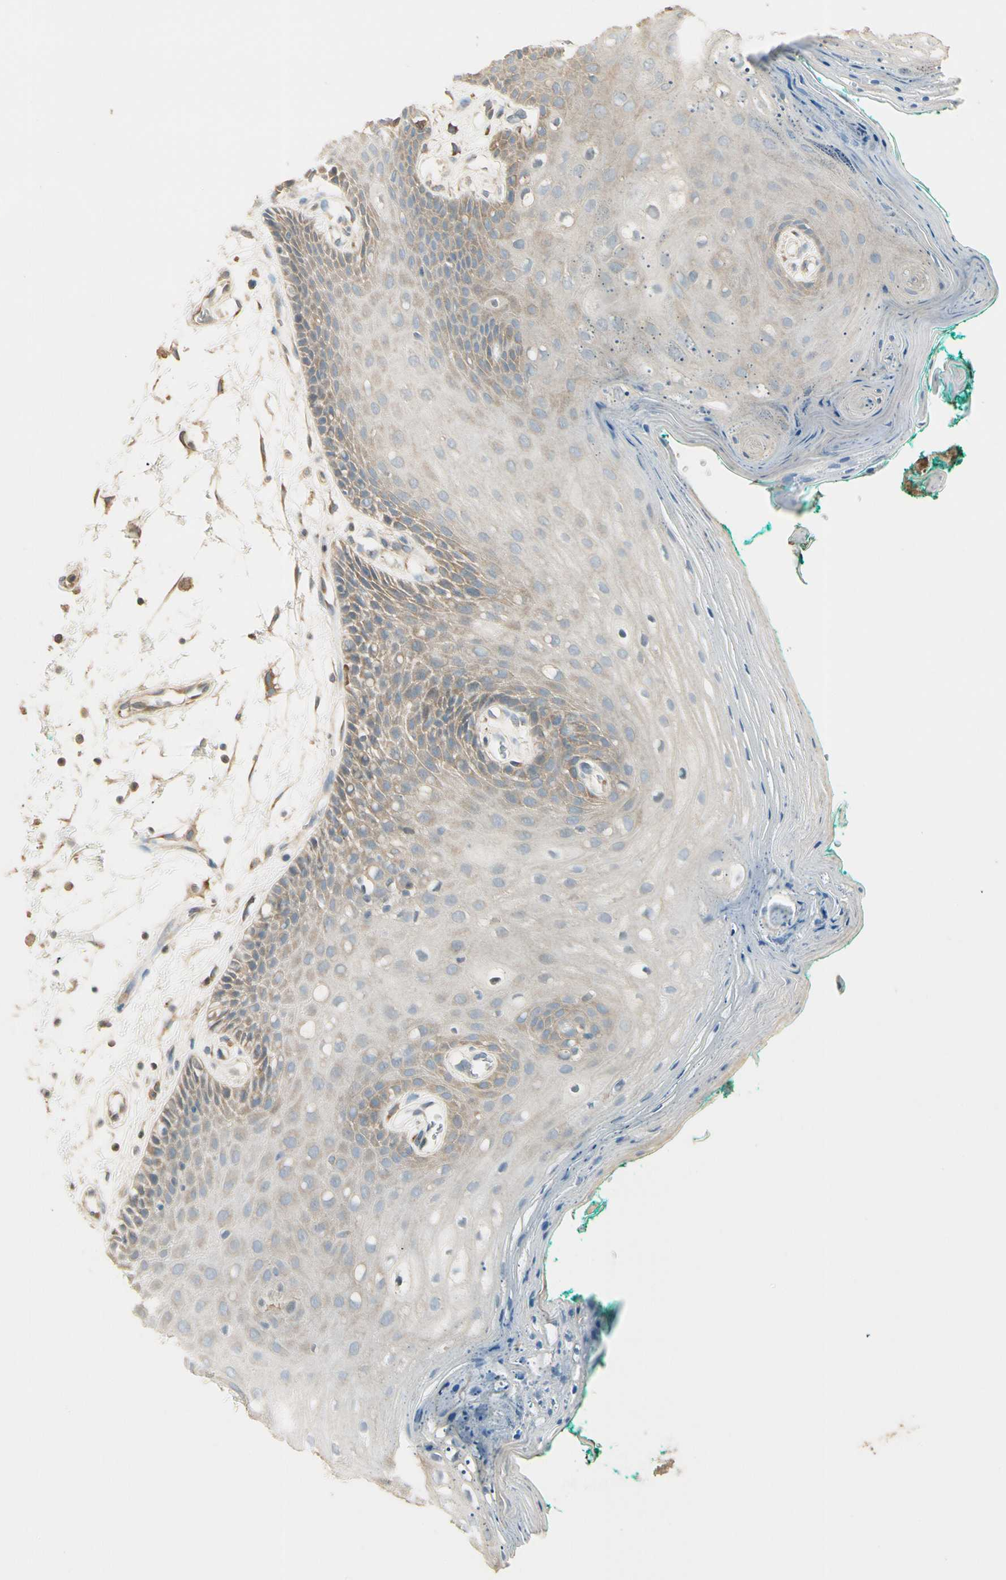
{"staining": {"intensity": "weak", "quantity": "25%-75%", "location": "cytoplasmic/membranous"}, "tissue": "oral mucosa", "cell_type": "Squamous epithelial cells", "image_type": "normal", "snomed": [{"axis": "morphology", "description": "Normal tissue, NOS"}, {"axis": "topography", "description": "Skeletal muscle"}, {"axis": "topography", "description": "Oral tissue"}, {"axis": "topography", "description": "Peripheral nerve tissue"}], "caption": "A photomicrograph showing weak cytoplasmic/membranous expression in about 25%-75% of squamous epithelial cells in unremarkable oral mucosa, as visualized by brown immunohistochemical staining.", "gene": "PLXNA1", "patient": {"sex": "female", "age": 84}}